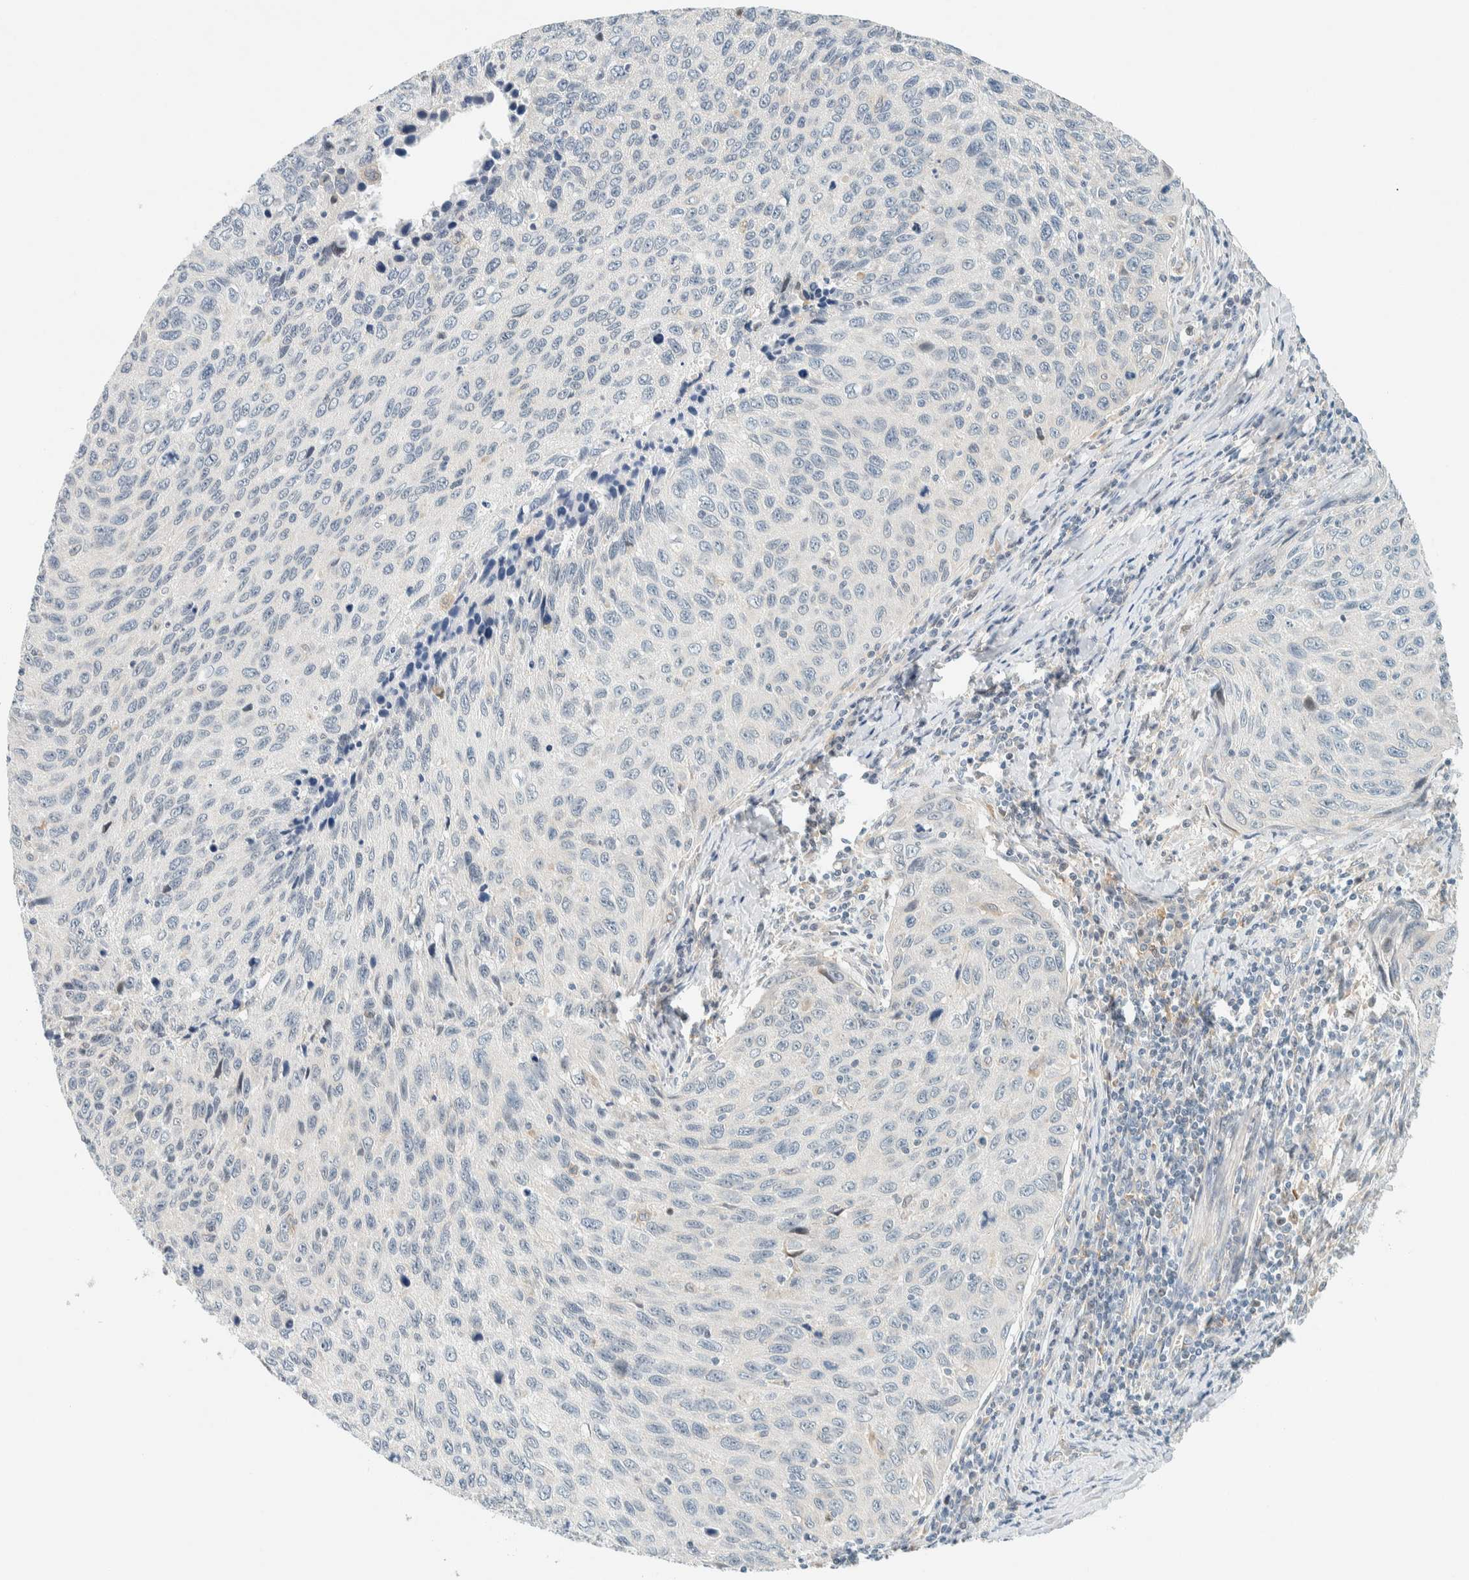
{"staining": {"intensity": "negative", "quantity": "none", "location": "none"}, "tissue": "cervical cancer", "cell_type": "Tumor cells", "image_type": "cancer", "snomed": [{"axis": "morphology", "description": "Squamous cell carcinoma, NOS"}, {"axis": "topography", "description": "Cervix"}], "caption": "The histopathology image reveals no staining of tumor cells in squamous cell carcinoma (cervical).", "gene": "SUMF2", "patient": {"sex": "female", "age": 53}}